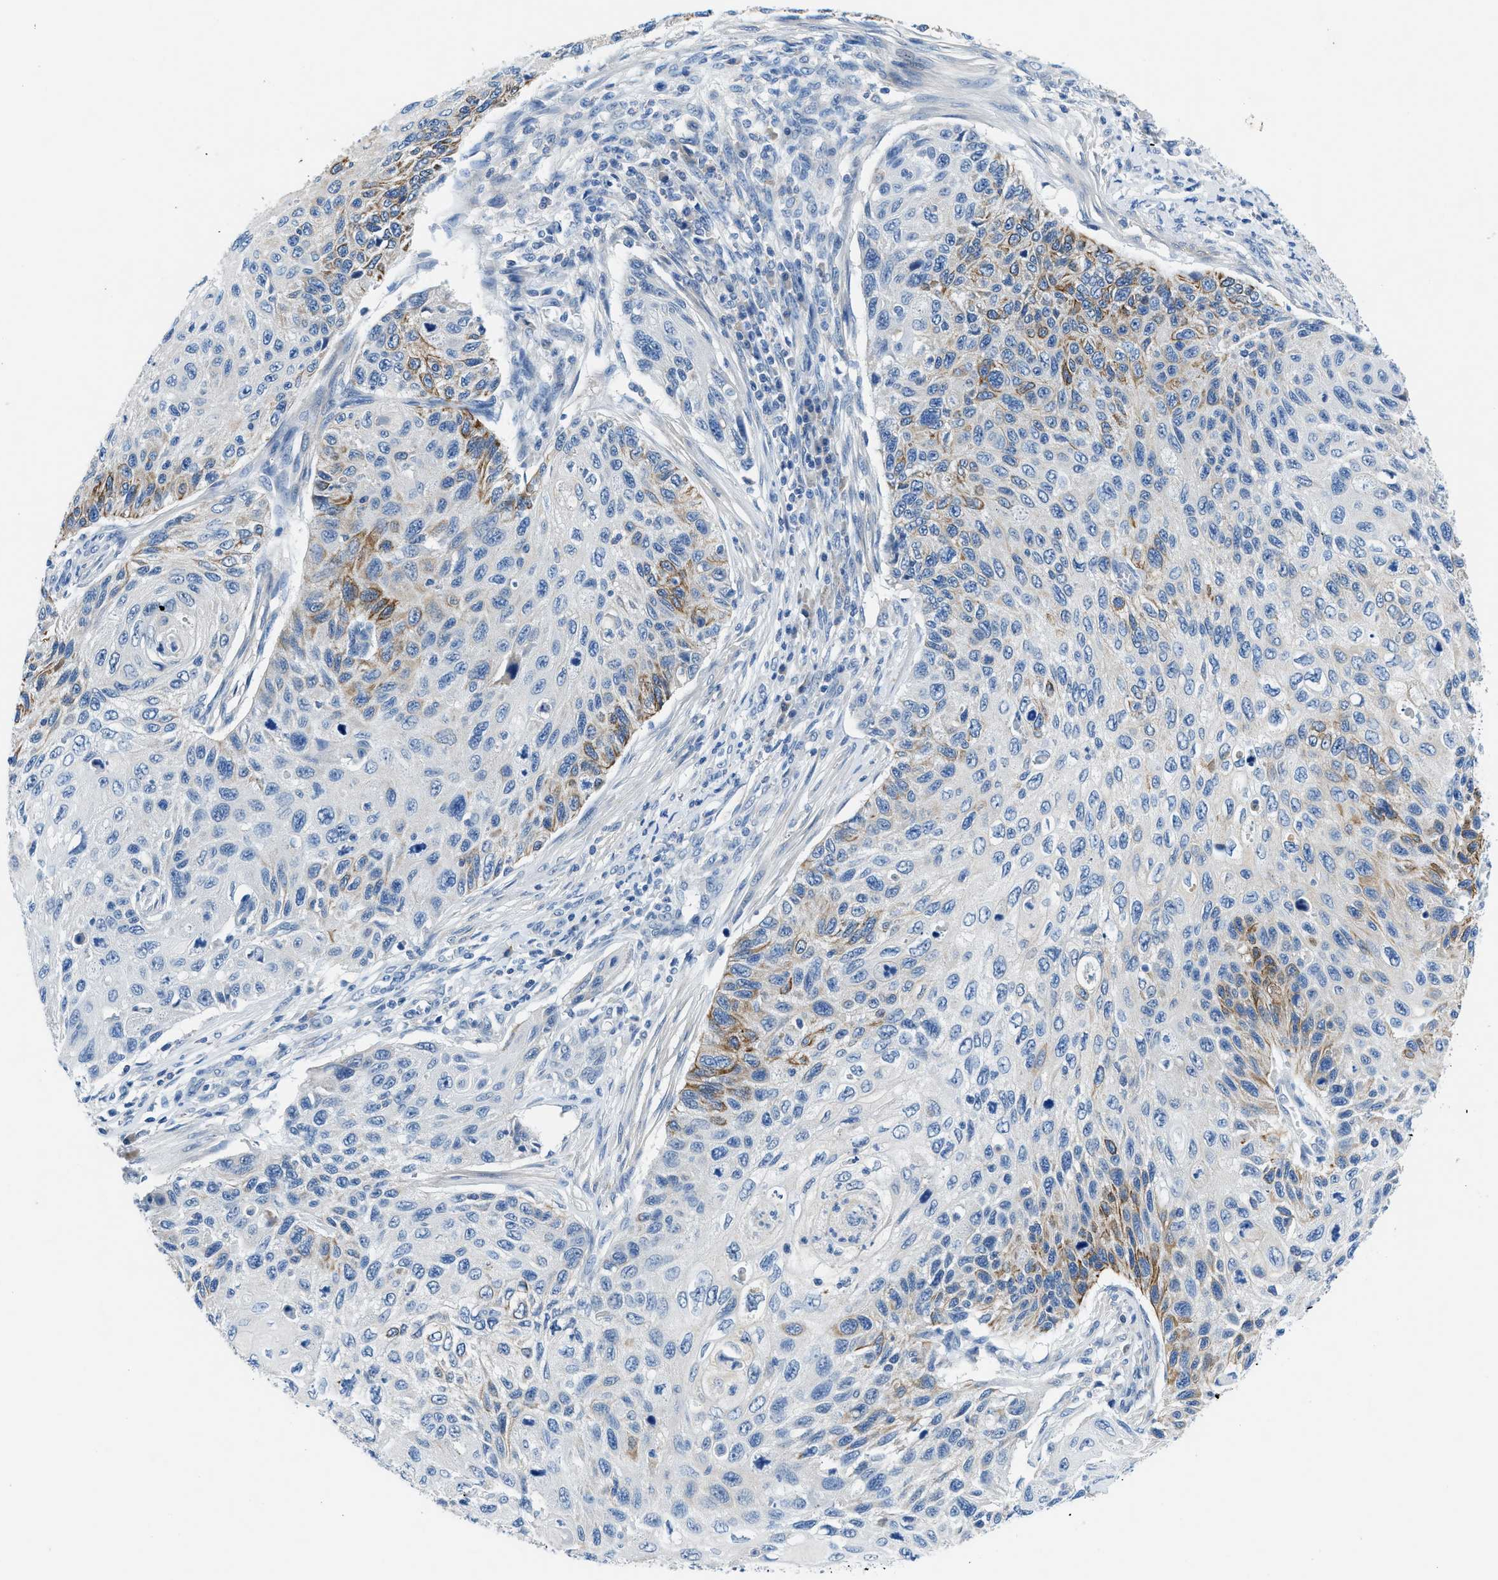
{"staining": {"intensity": "moderate", "quantity": "<25%", "location": "cytoplasmic/membranous"}, "tissue": "cervical cancer", "cell_type": "Tumor cells", "image_type": "cancer", "snomed": [{"axis": "morphology", "description": "Squamous cell carcinoma, NOS"}, {"axis": "topography", "description": "Cervix"}], "caption": "The image demonstrates staining of cervical squamous cell carcinoma, revealing moderate cytoplasmic/membranous protein expression (brown color) within tumor cells. (DAB (3,3'-diaminobenzidine) = brown stain, brightfield microscopy at high magnification).", "gene": "SLC10A6", "patient": {"sex": "female", "age": 70}}